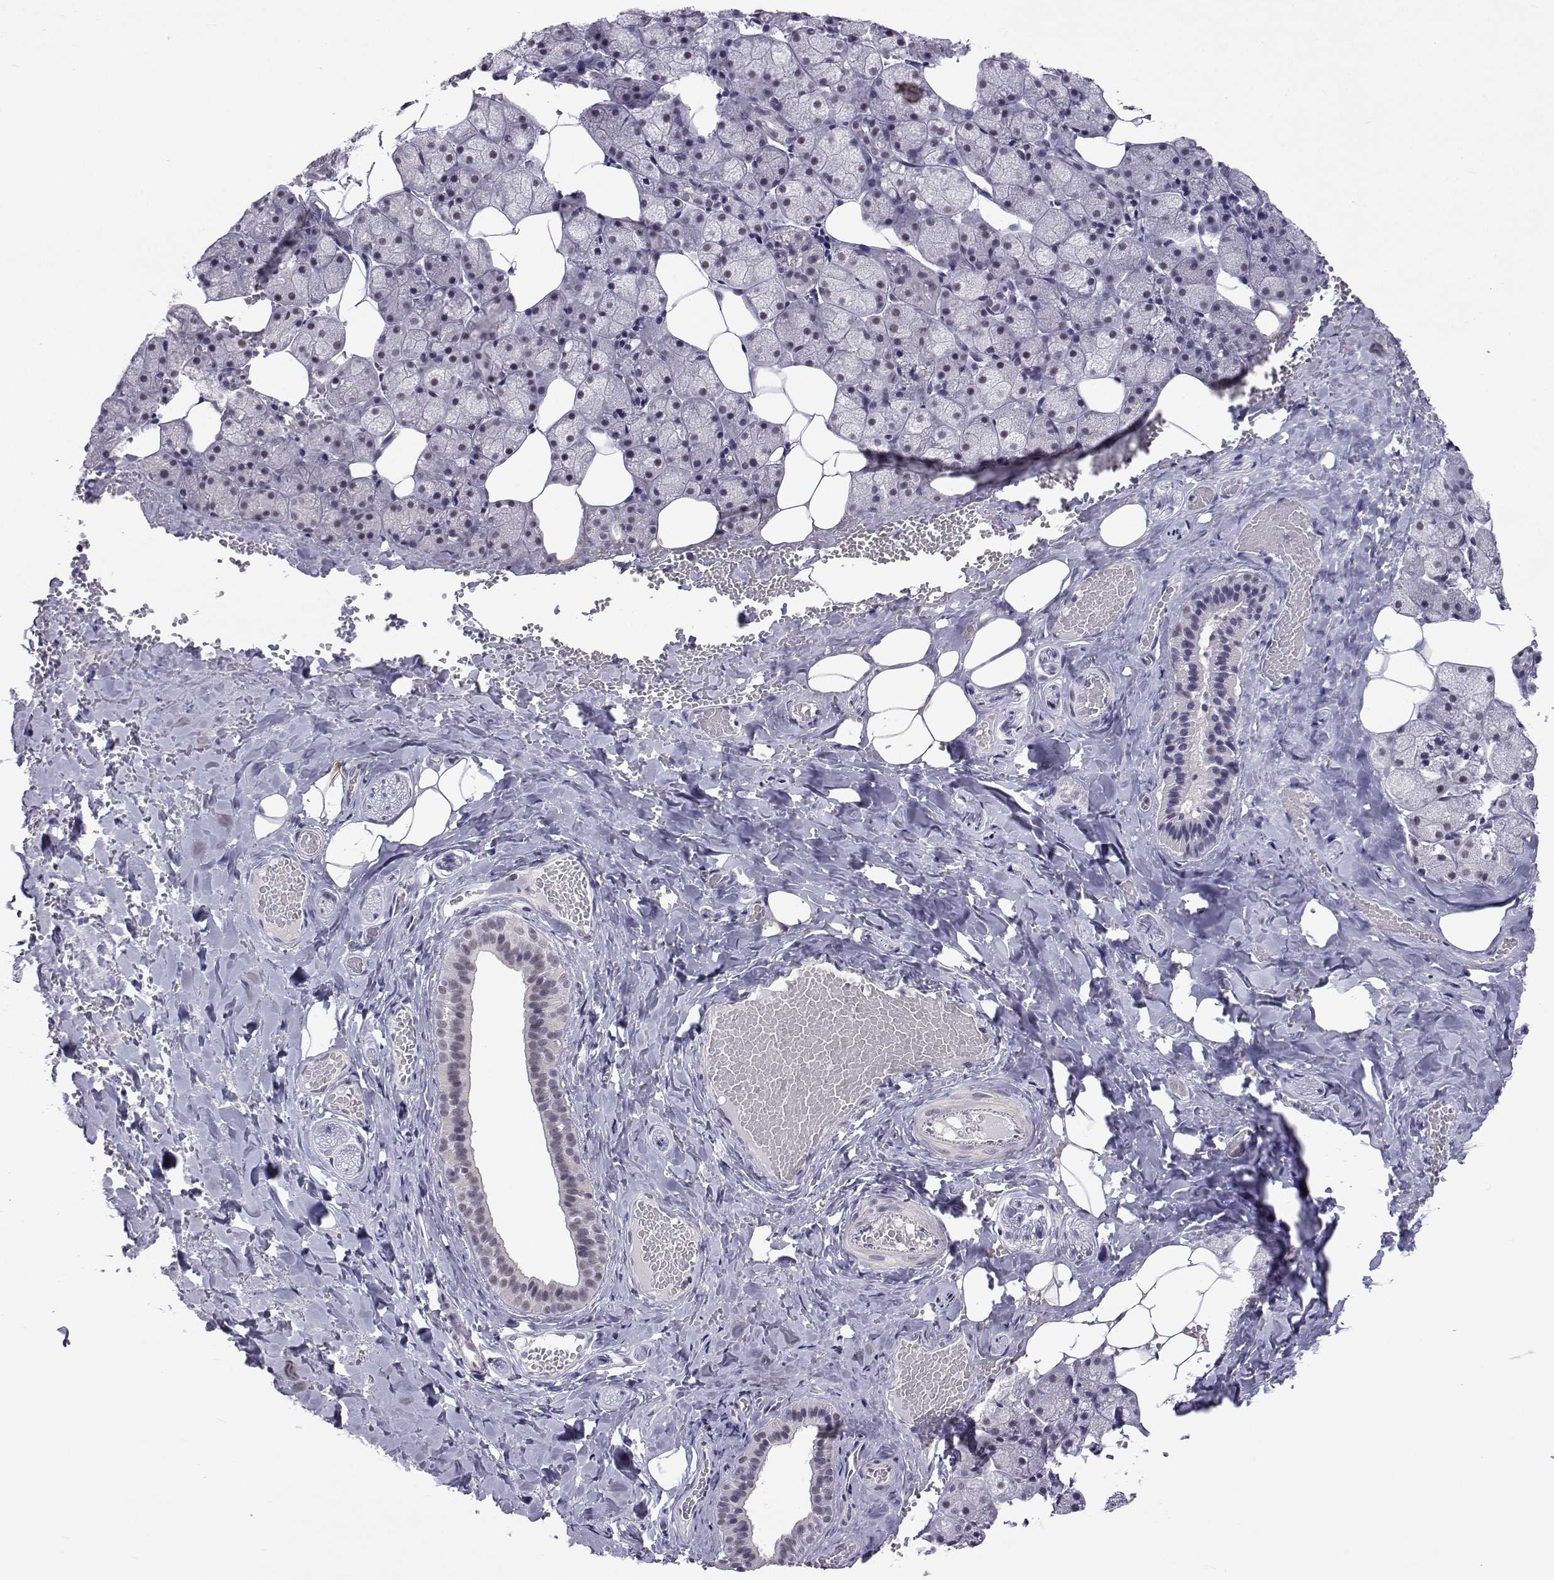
{"staining": {"intensity": "moderate", "quantity": "<25%", "location": "nuclear"}, "tissue": "salivary gland", "cell_type": "Glandular cells", "image_type": "normal", "snomed": [{"axis": "morphology", "description": "Normal tissue, NOS"}, {"axis": "topography", "description": "Salivary gland"}], "caption": "Moderate nuclear staining is seen in about <25% of glandular cells in normal salivary gland.", "gene": "MED26", "patient": {"sex": "male", "age": 38}}